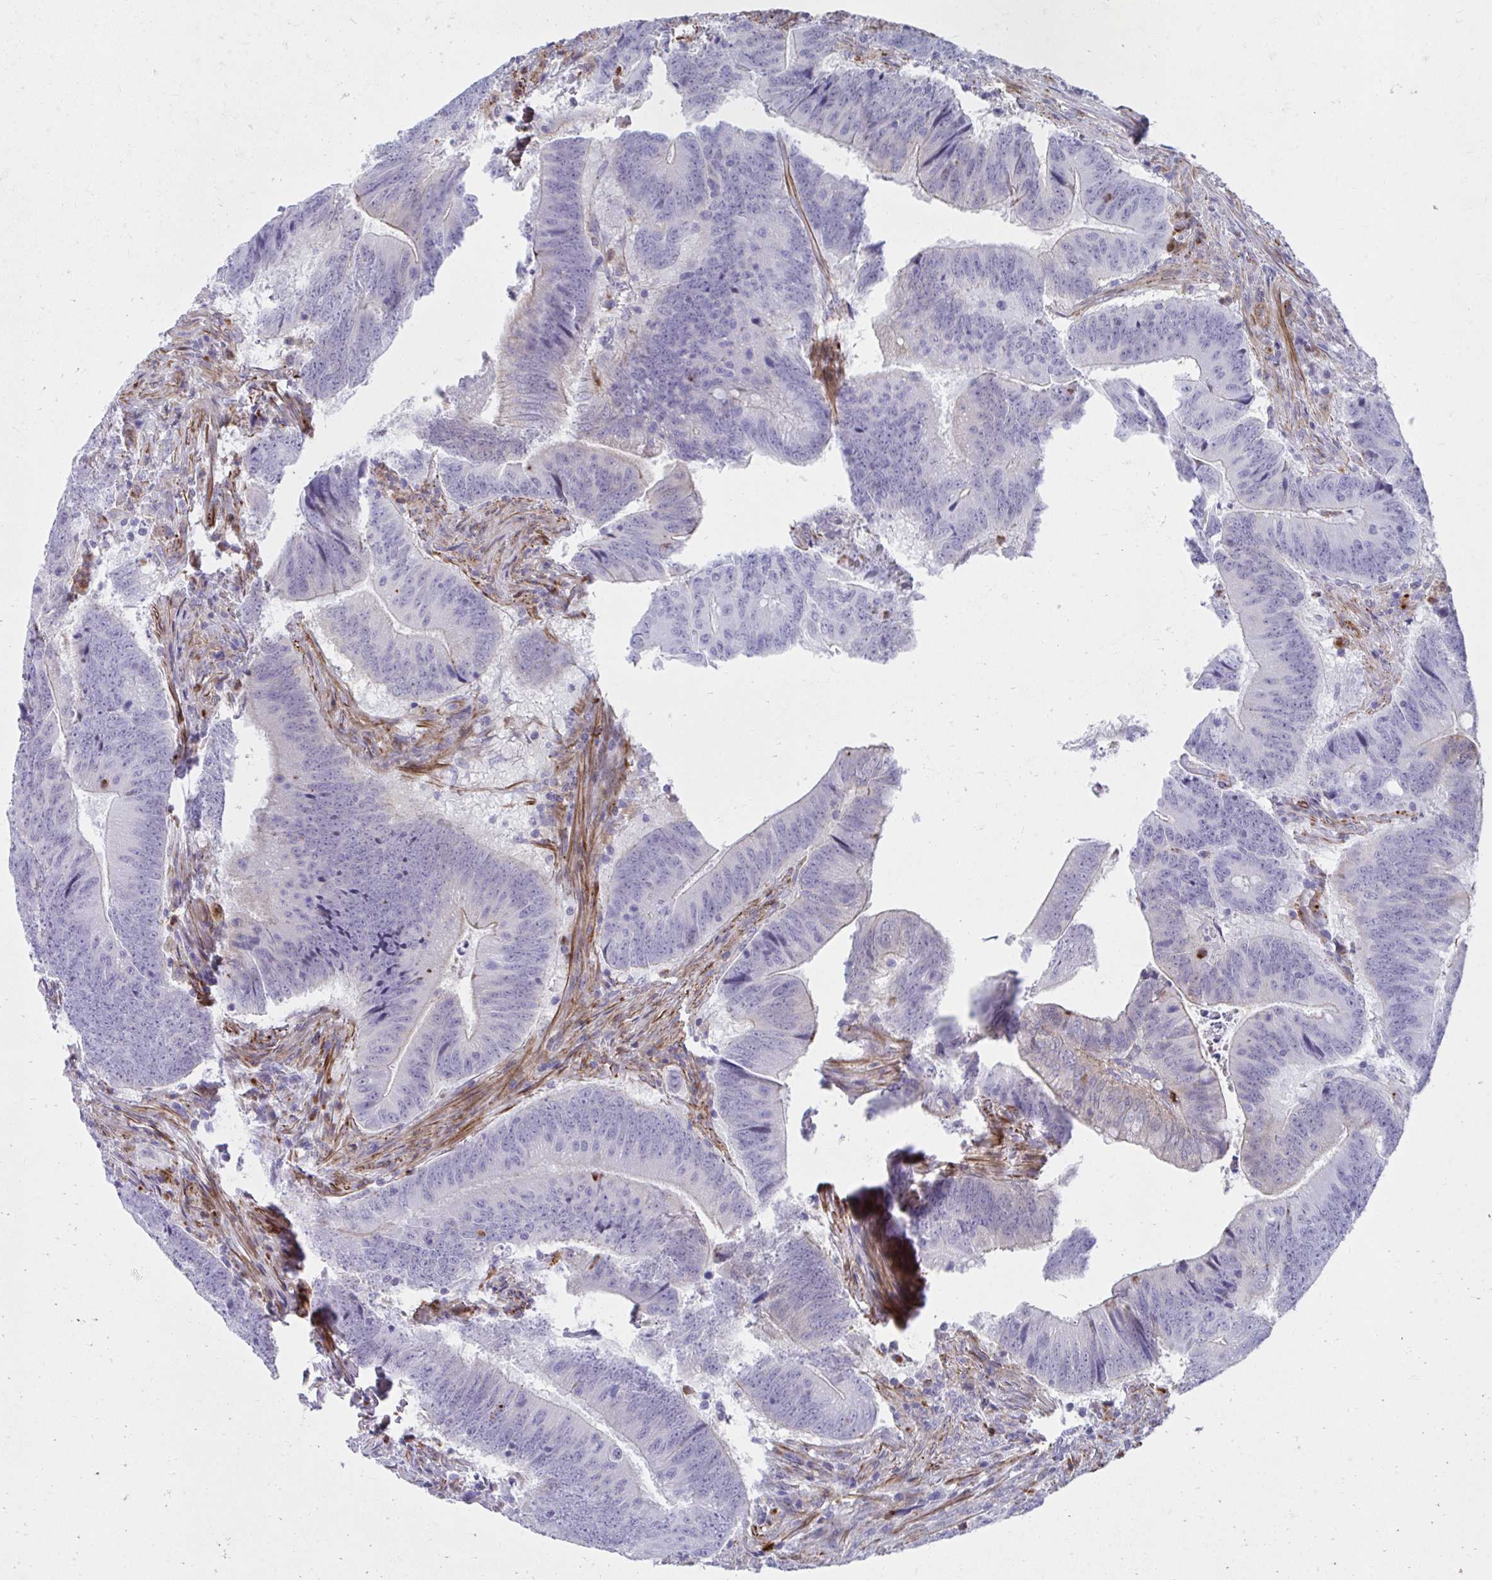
{"staining": {"intensity": "negative", "quantity": "none", "location": "none"}, "tissue": "colorectal cancer", "cell_type": "Tumor cells", "image_type": "cancer", "snomed": [{"axis": "morphology", "description": "Adenocarcinoma, NOS"}, {"axis": "topography", "description": "Colon"}], "caption": "Immunohistochemical staining of human colorectal adenocarcinoma shows no significant expression in tumor cells.", "gene": "CSTB", "patient": {"sex": "female", "age": 87}}